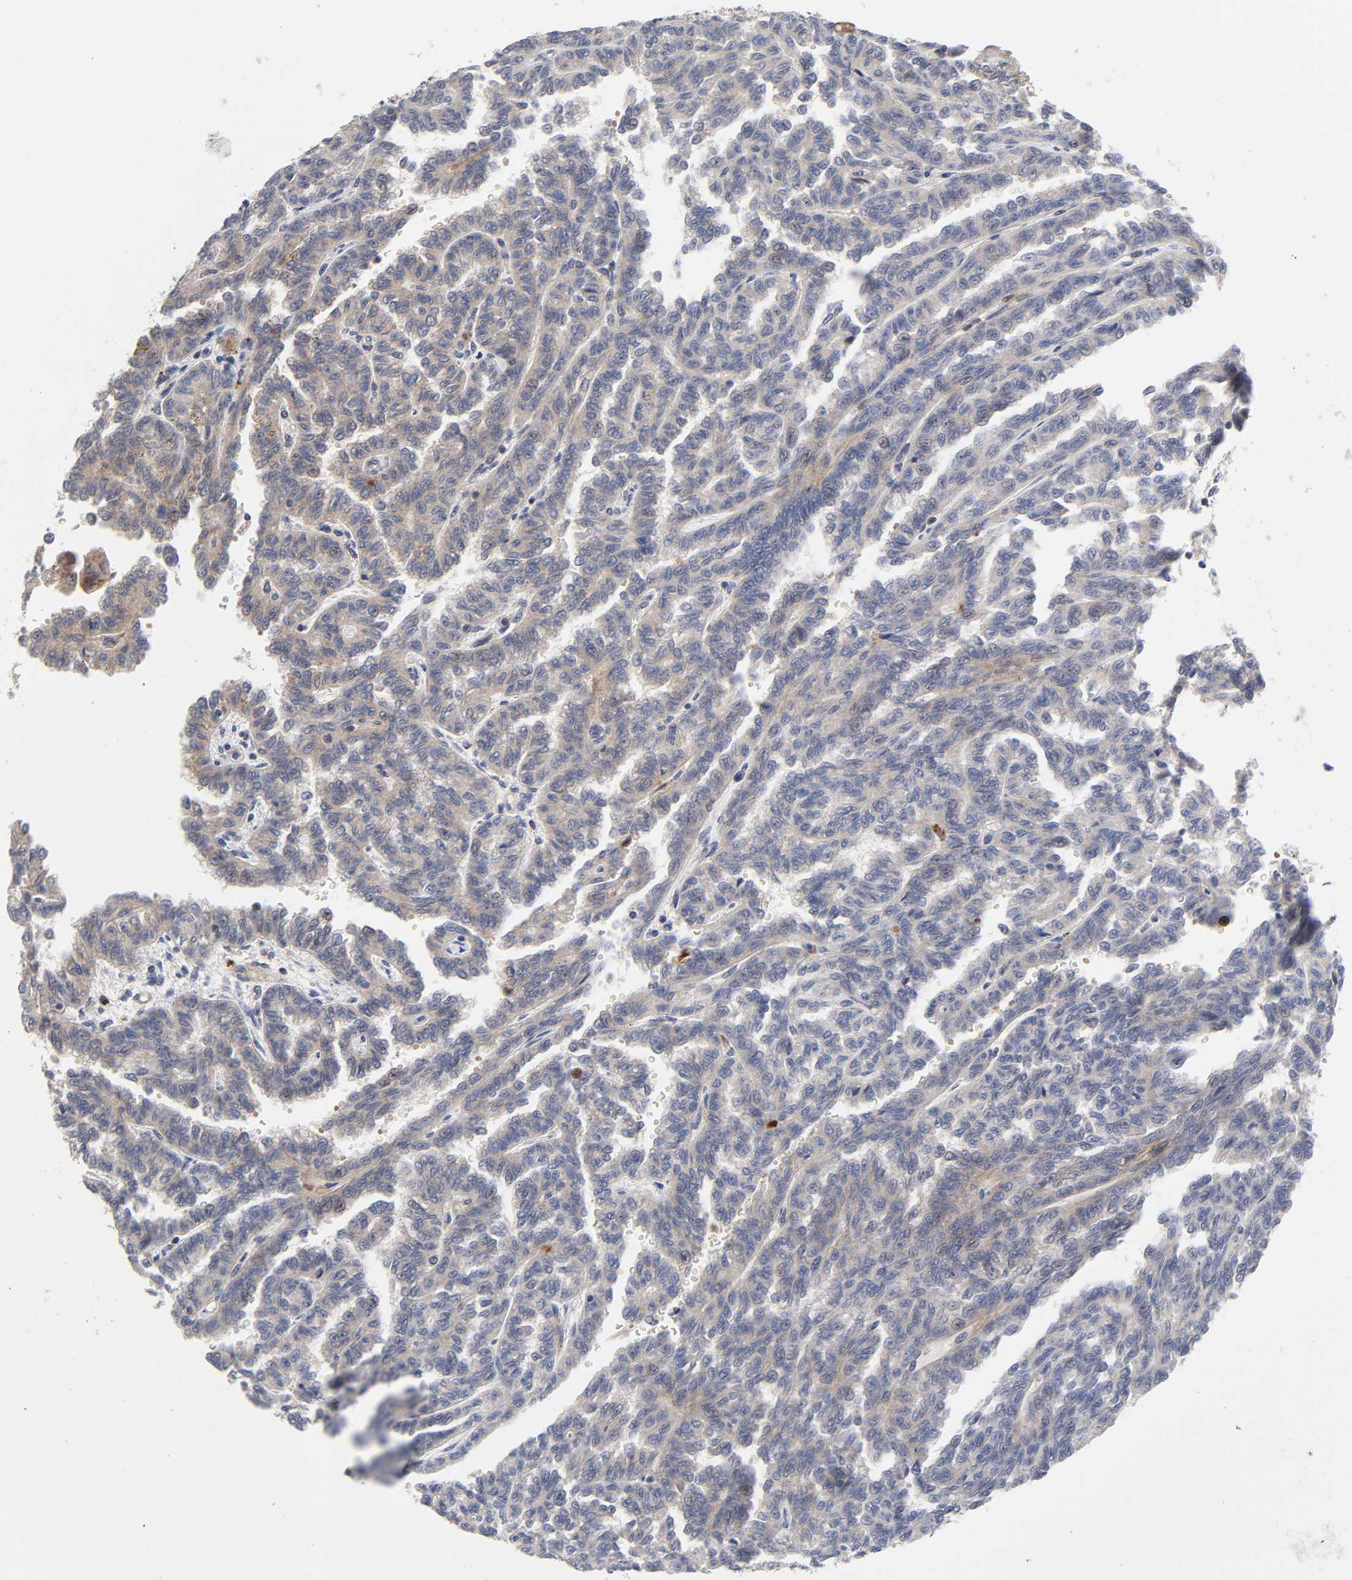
{"staining": {"intensity": "weak", "quantity": ">75%", "location": "cytoplasmic/membranous"}, "tissue": "renal cancer", "cell_type": "Tumor cells", "image_type": "cancer", "snomed": [{"axis": "morphology", "description": "Inflammation, NOS"}, {"axis": "morphology", "description": "Adenocarcinoma, NOS"}, {"axis": "topography", "description": "Kidney"}], "caption": "An immunohistochemistry photomicrograph of neoplastic tissue is shown. Protein staining in brown labels weak cytoplasmic/membranous positivity in renal adenocarcinoma within tumor cells.", "gene": "CASP9", "patient": {"sex": "male", "age": 68}}